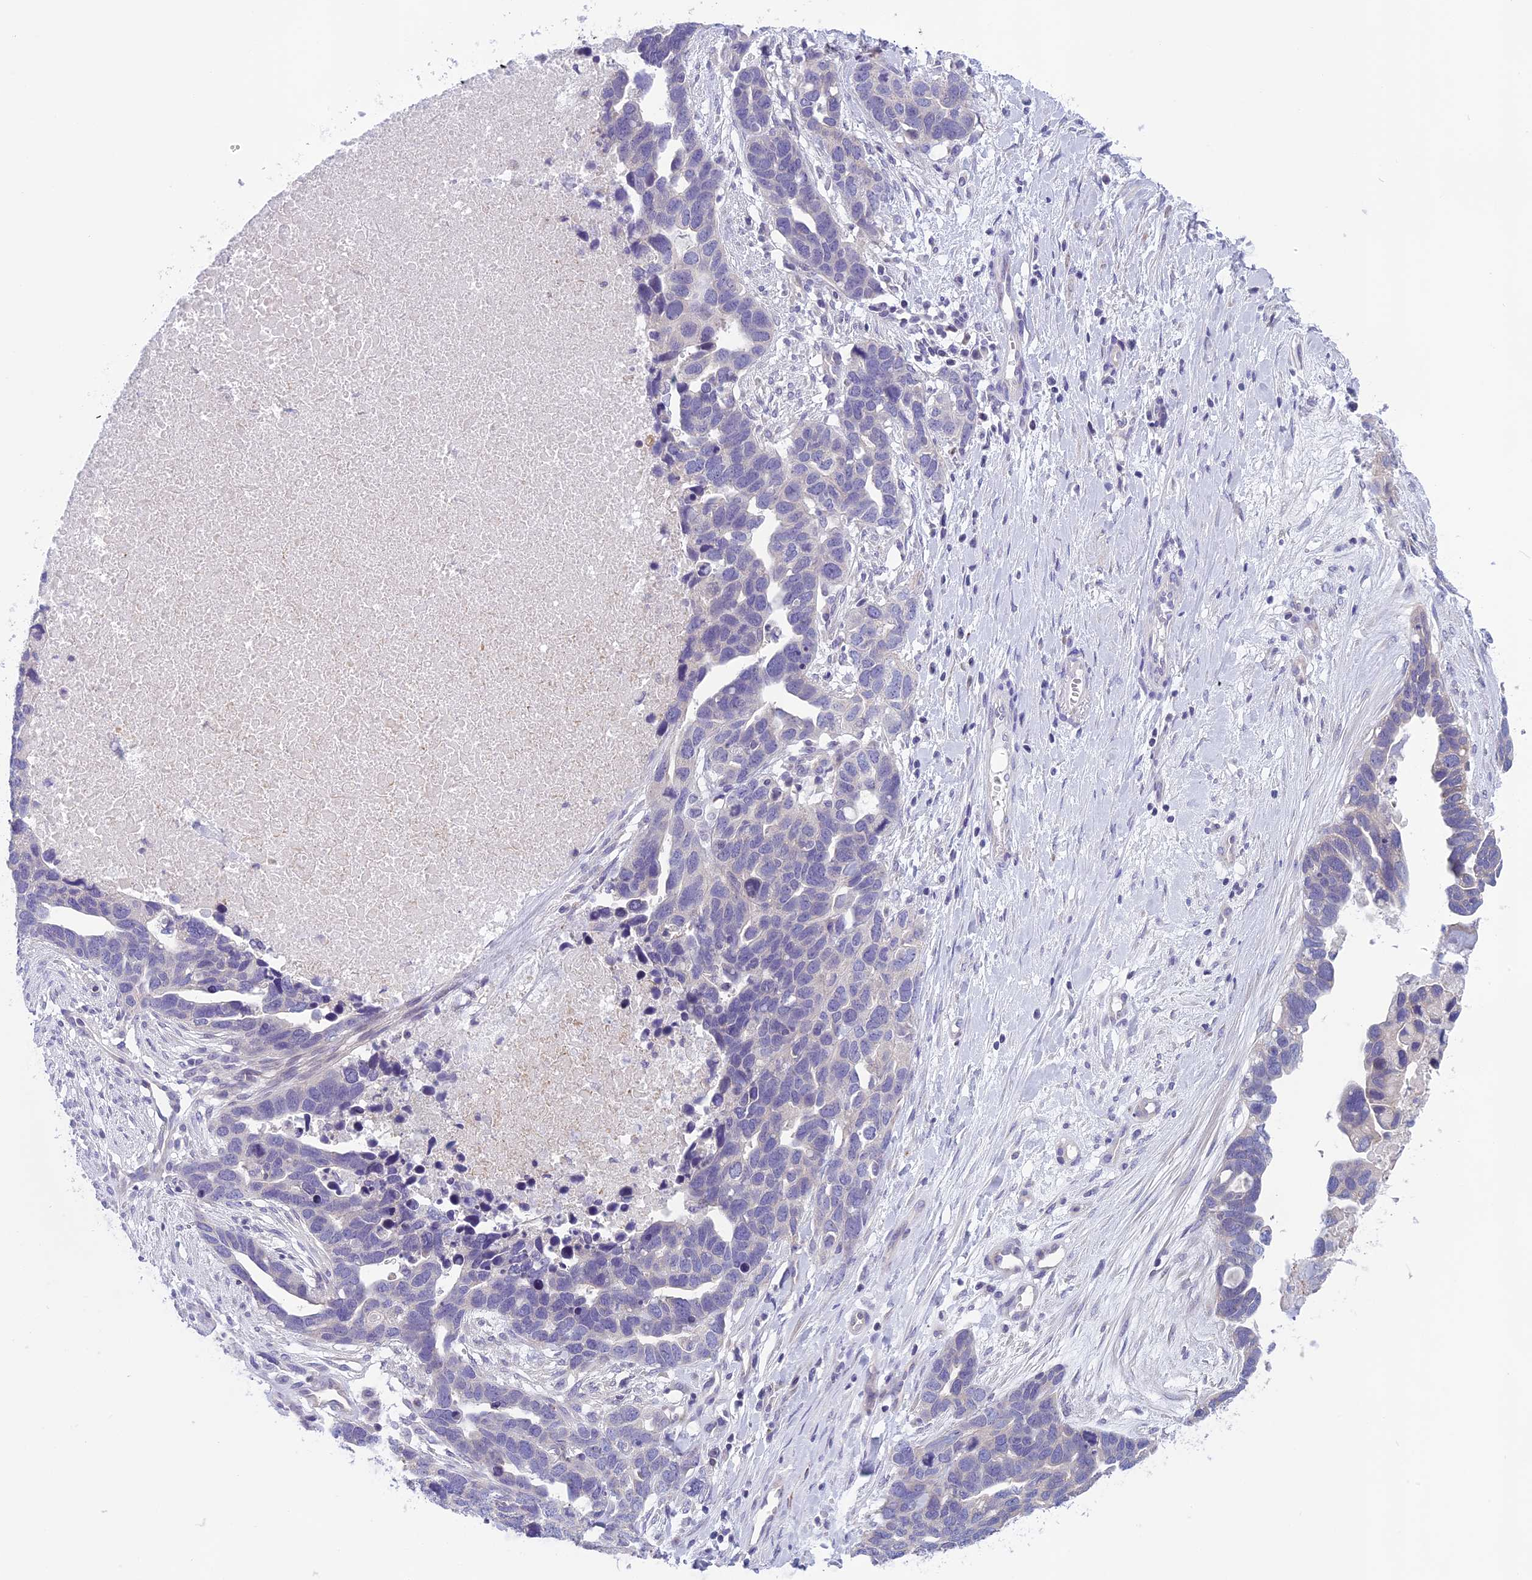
{"staining": {"intensity": "negative", "quantity": "none", "location": "none"}, "tissue": "ovarian cancer", "cell_type": "Tumor cells", "image_type": "cancer", "snomed": [{"axis": "morphology", "description": "Cystadenocarcinoma, serous, NOS"}, {"axis": "topography", "description": "Ovary"}], "caption": "Serous cystadenocarcinoma (ovarian) was stained to show a protein in brown. There is no significant expression in tumor cells.", "gene": "ARHGEF37", "patient": {"sex": "female", "age": 54}}